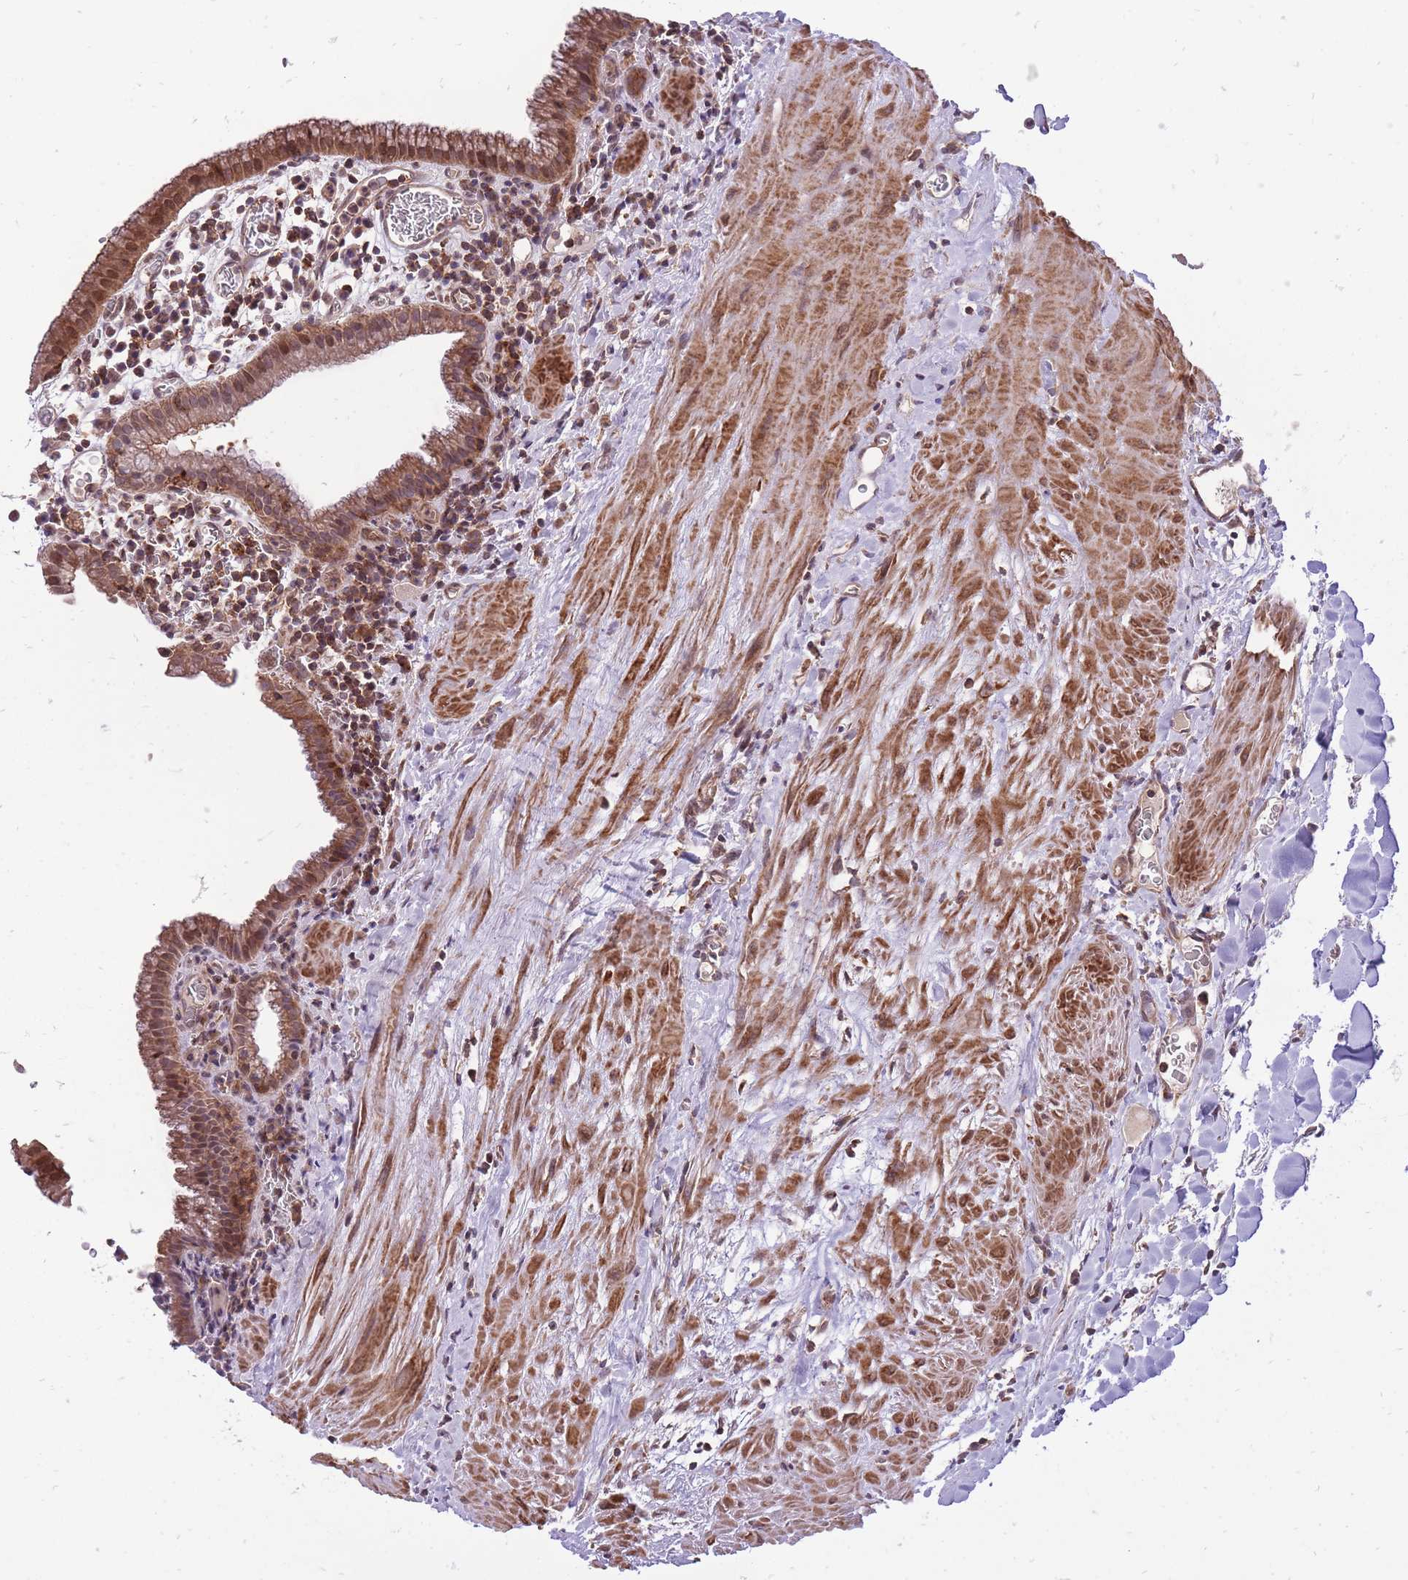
{"staining": {"intensity": "moderate", "quantity": ">75%", "location": "cytoplasmic/membranous,nuclear"}, "tissue": "gallbladder", "cell_type": "Glandular cells", "image_type": "normal", "snomed": [{"axis": "morphology", "description": "Normal tissue, NOS"}, {"axis": "topography", "description": "Gallbladder"}], "caption": "Protein staining by IHC displays moderate cytoplasmic/membranous,nuclear staining in about >75% of glandular cells in benign gallbladder.", "gene": "TET3", "patient": {"sex": "male", "age": 78}}